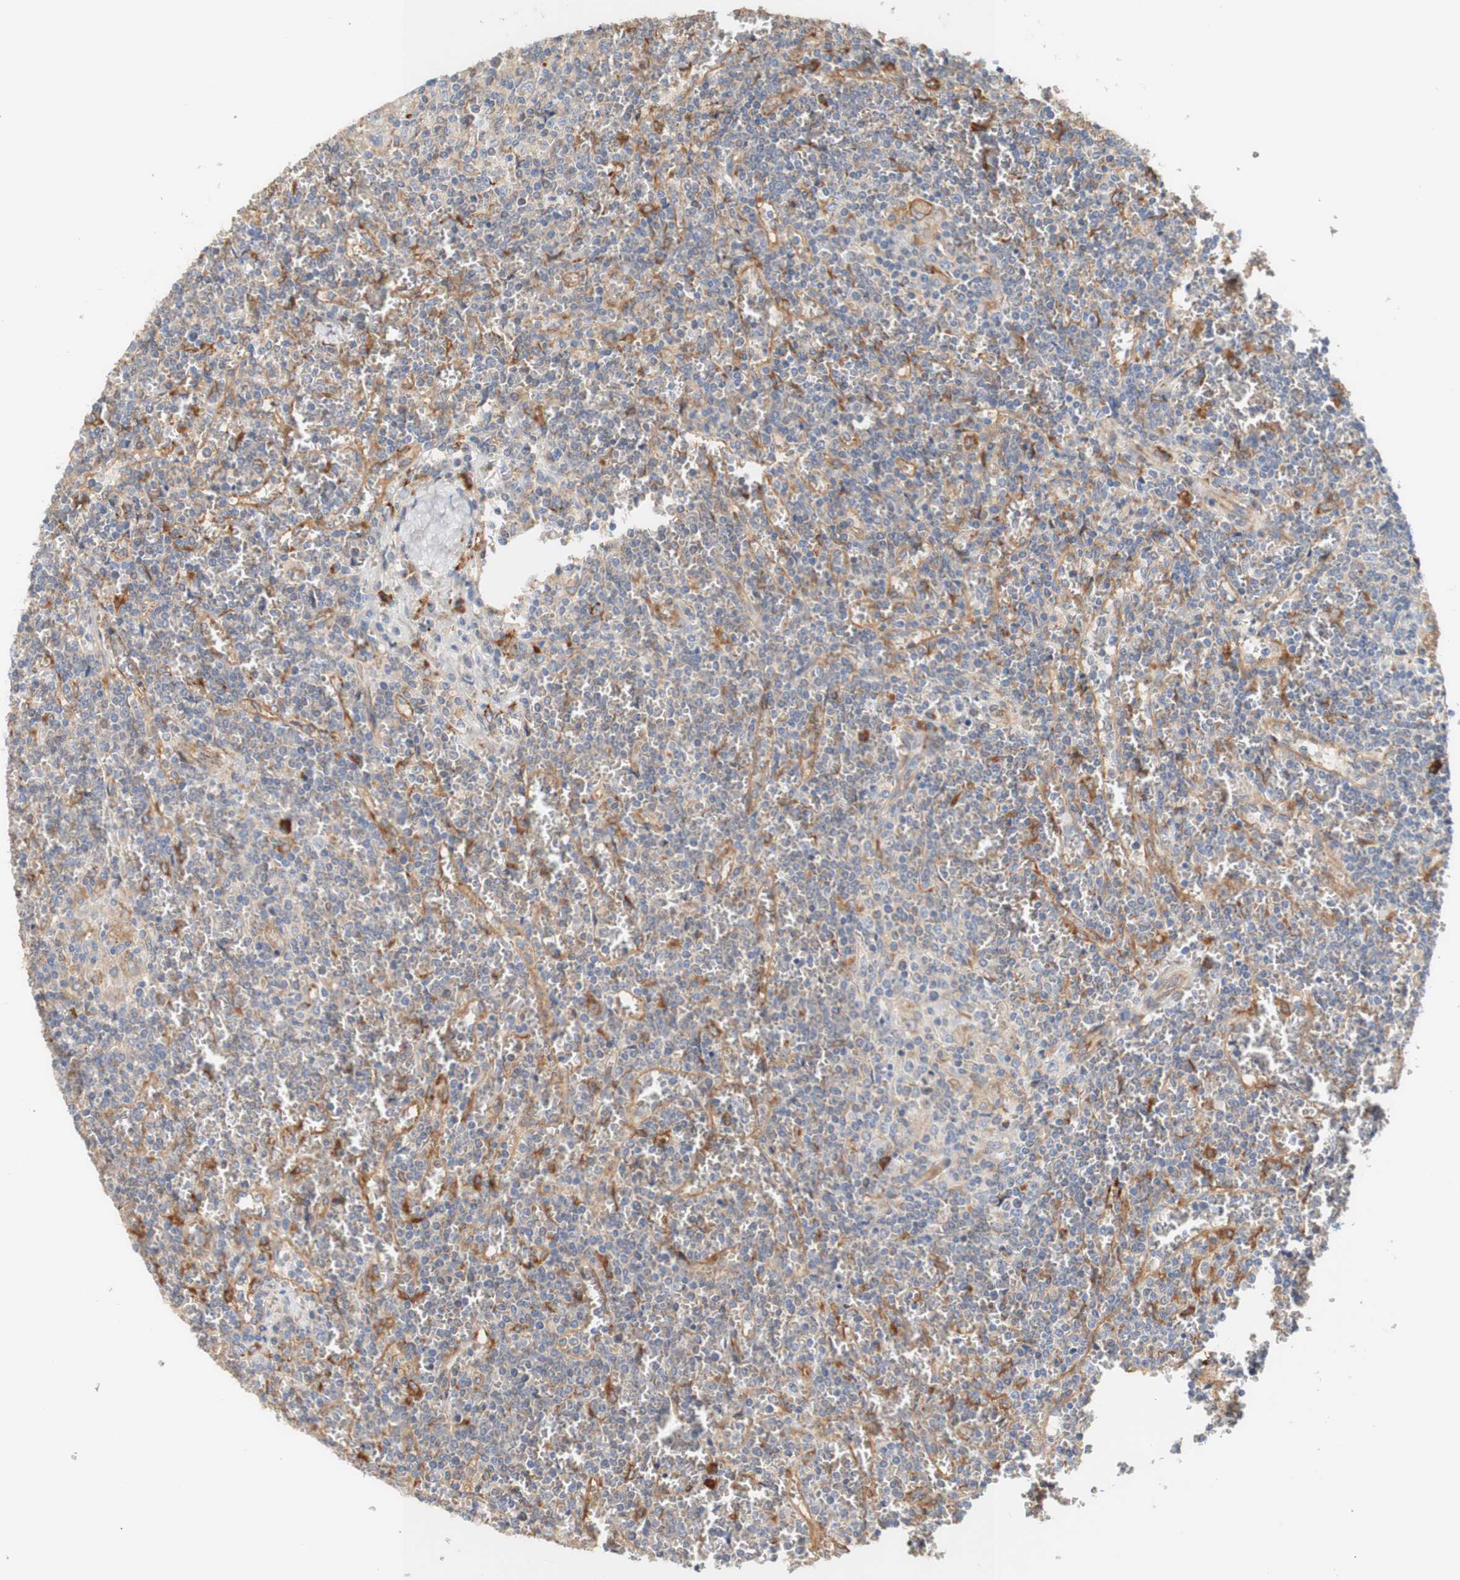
{"staining": {"intensity": "weak", "quantity": "<25%", "location": "cytoplasmic/membranous"}, "tissue": "lymphoma", "cell_type": "Tumor cells", "image_type": "cancer", "snomed": [{"axis": "morphology", "description": "Malignant lymphoma, non-Hodgkin's type, Low grade"}, {"axis": "topography", "description": "Spleen"}], "caption": "Immunohistochemistry (IHC) of human malignant lymphoma, non-Hodgkin's type (low-grade) demonstrates no staining in tumor cells.", "gene": "EIF2AK4", "patient": {"sex": "female", "age": 19}}